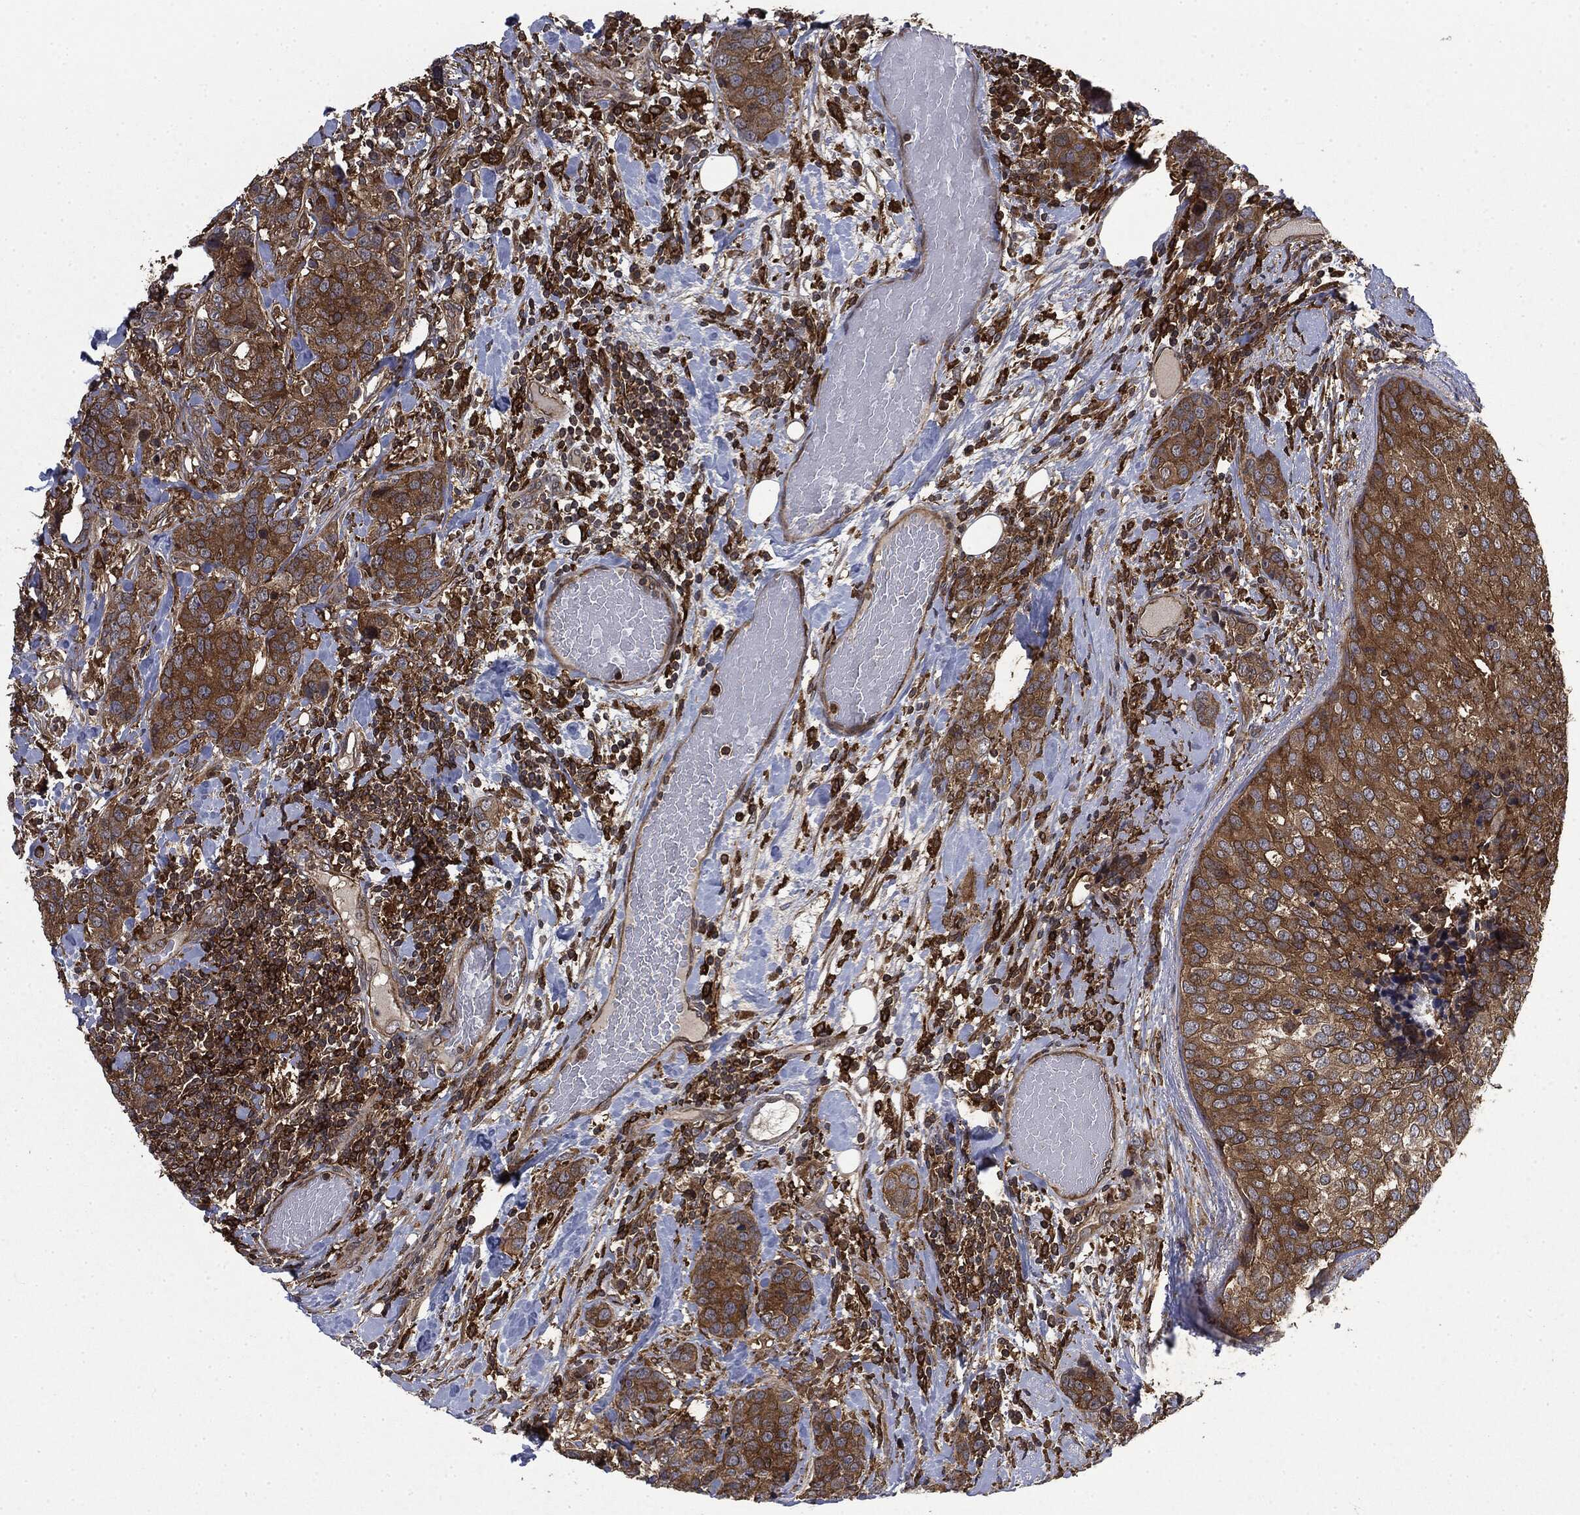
{"staining": {"intensity": "strong", "quantity": ">75%", "location": "cytoplasmic/membranous"}, "tissue": "breast cancer", "cell_type": "Tumor cells", "image_type": "cancer", "snomed": [{"axis": "morphology", "description": "Lobular carcinoma"}, {"axis": "topography", "description": "Breast"}], "caption": "This is an image of immunohistochemistry staining of breast cancer, which shows strong positivity in the cytoplasmic/membranous of tumor cells.", "gene": "SNX5", "patient": {"sex": "female", "age": 59}}